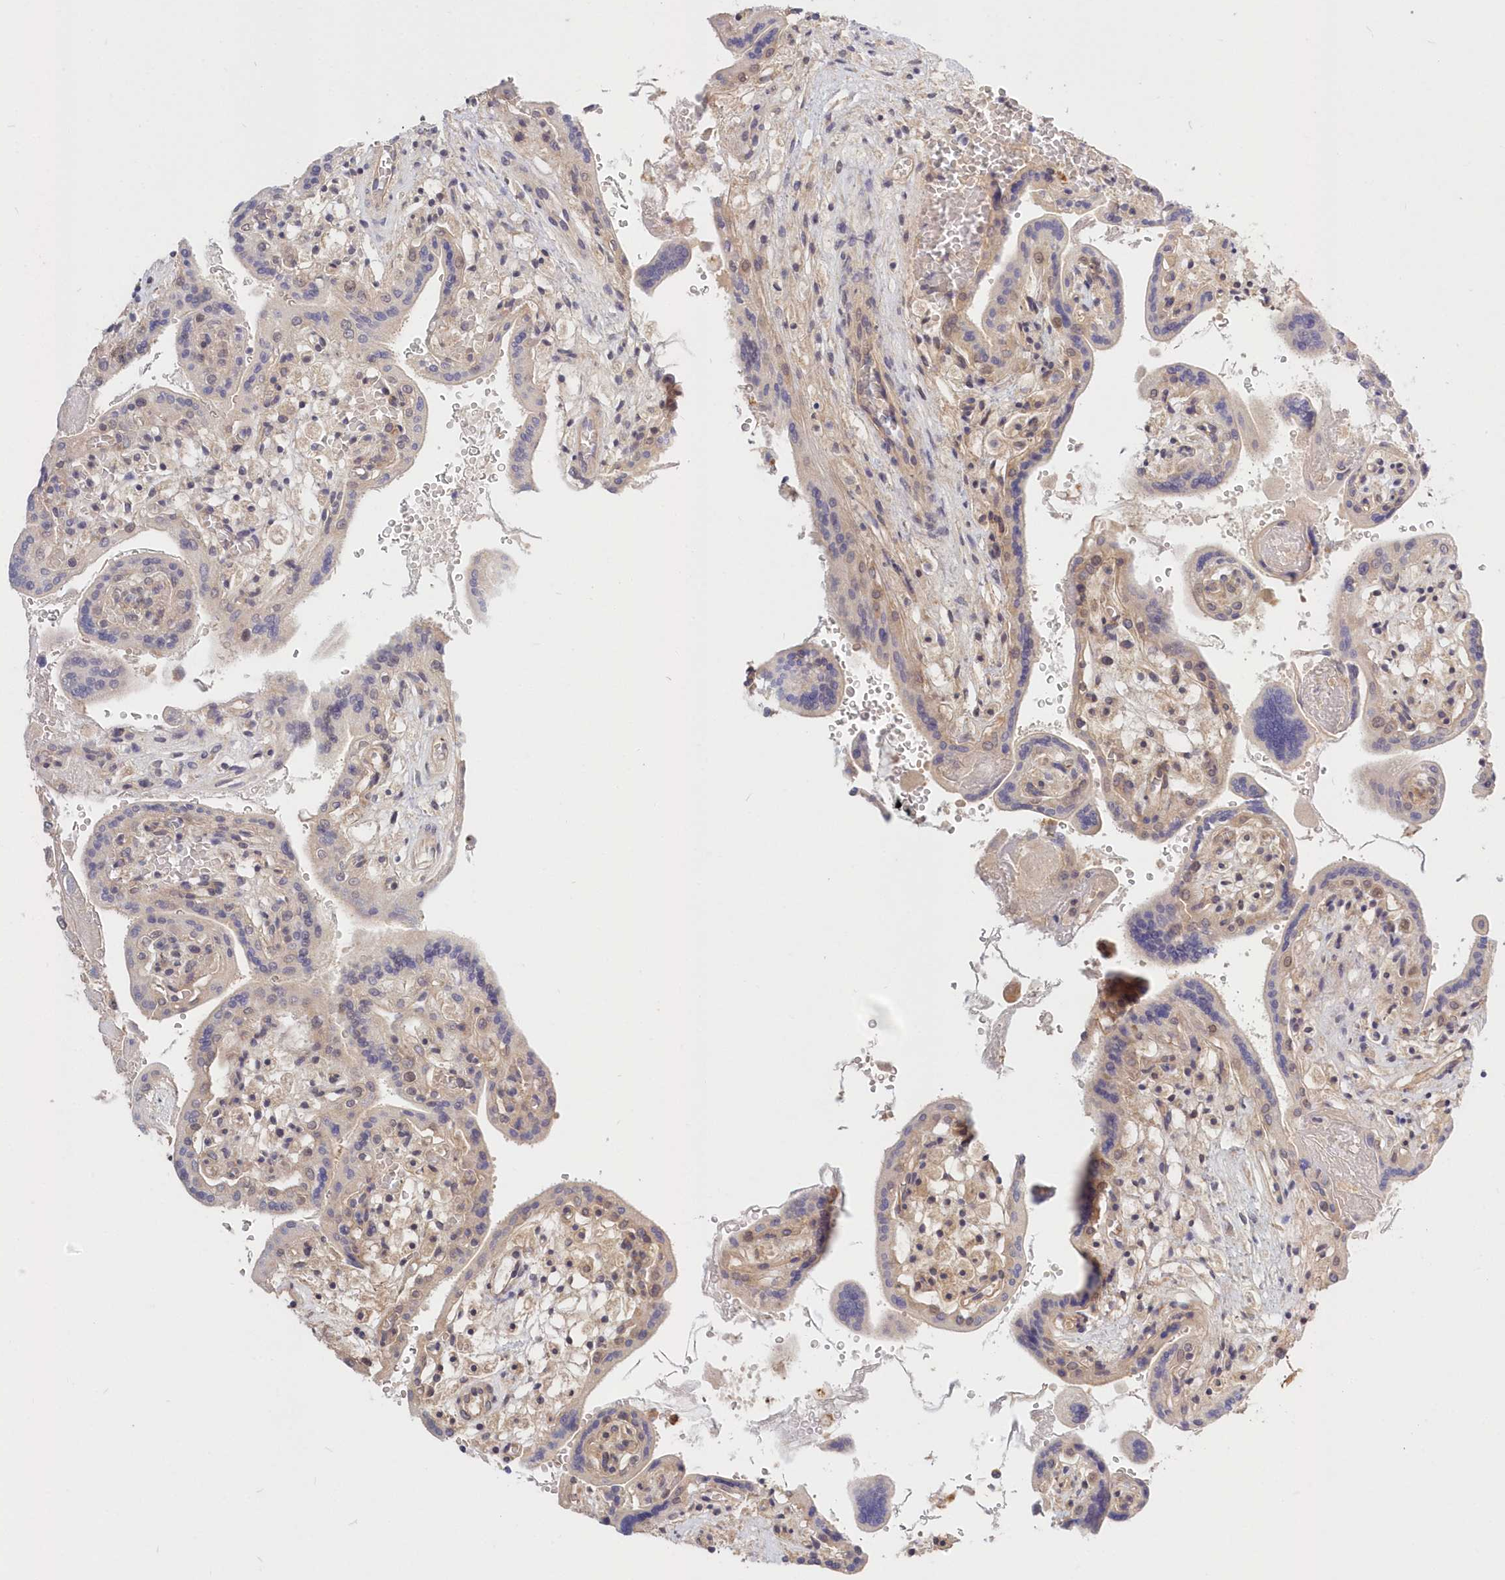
{"staining": {"intensity": "moderate", "quantity": "<25%", "location": "cytoplasmic/membranous"}, "tissue": "placenta", "cell_type": "Trophoblastic cells", "image_type": "normal", "snomed": [{"axis": "morphology", "description": "Normal tissue, NOS"}, {"axis": "topography", "description": "Placenta"}], "caption": "Moderate cytoplasmic/membranous positivity for a protein is identified in about <25% of trophoblastic cells of normal placenta using immunohistochemistry.", "gene": "KATNA1", "patient": {"sex": "female", "age": 37}}